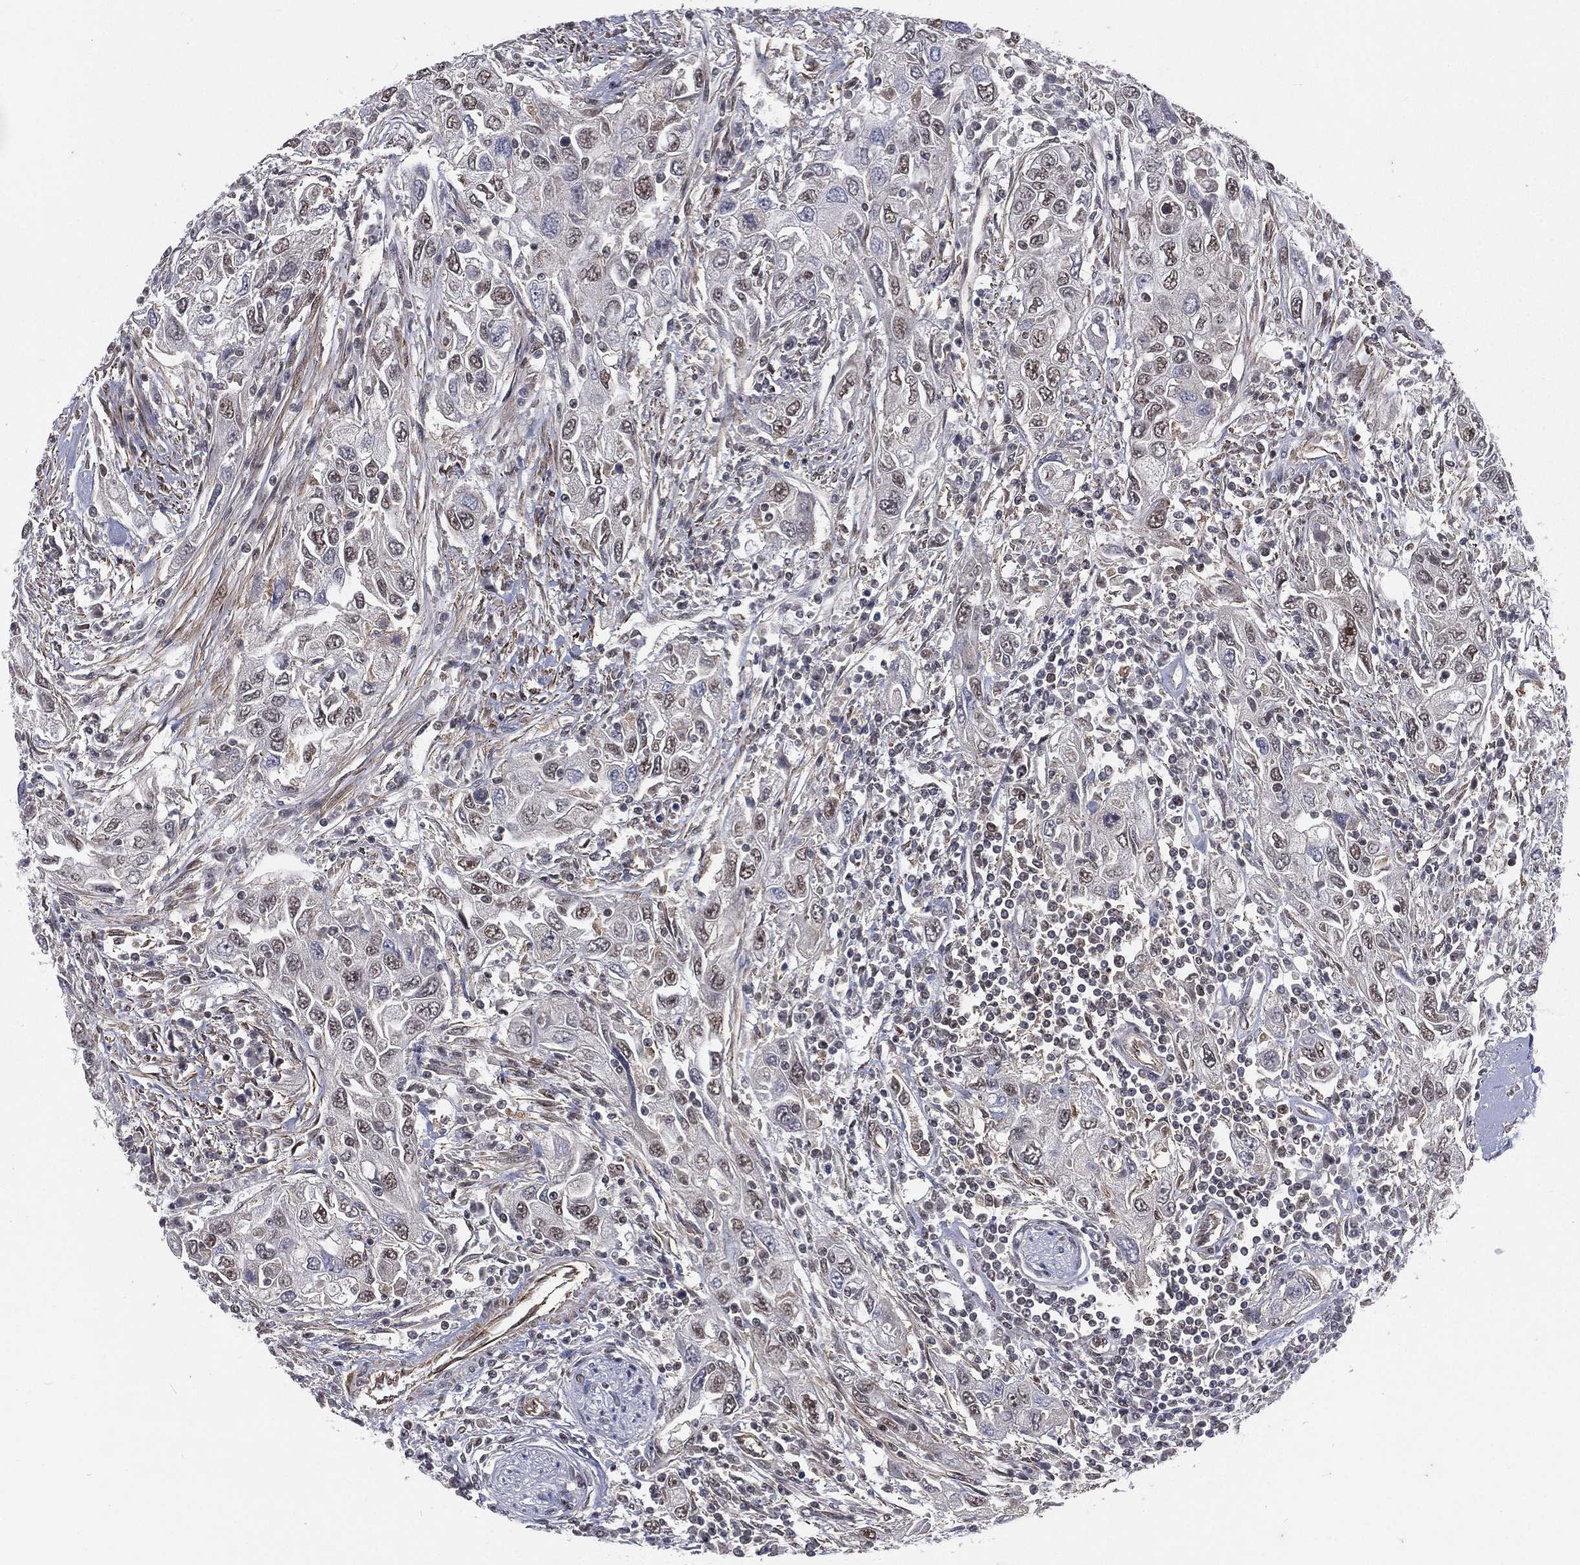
{"staining": {"intensity": "negative", "quantity": "none", "location": "none"}, "tissue": "urothelial cancer", "cell_type": "Tumor cells", "image_type": "cancer", "snomed": [{"axis": "morphology", "description": "Urothelial carcinoma, High grade"}, {"axis": "topography", "description": "Urinary bladder"}], "caption": "An immunohistochemistry micrograph of high-grade urothelial carcinoma is shown. There is no staining in tumor cells of high-grade urothelial carcinoma.", "gene": "MORC2", "patient": {"sex": "male", "age": 76}}